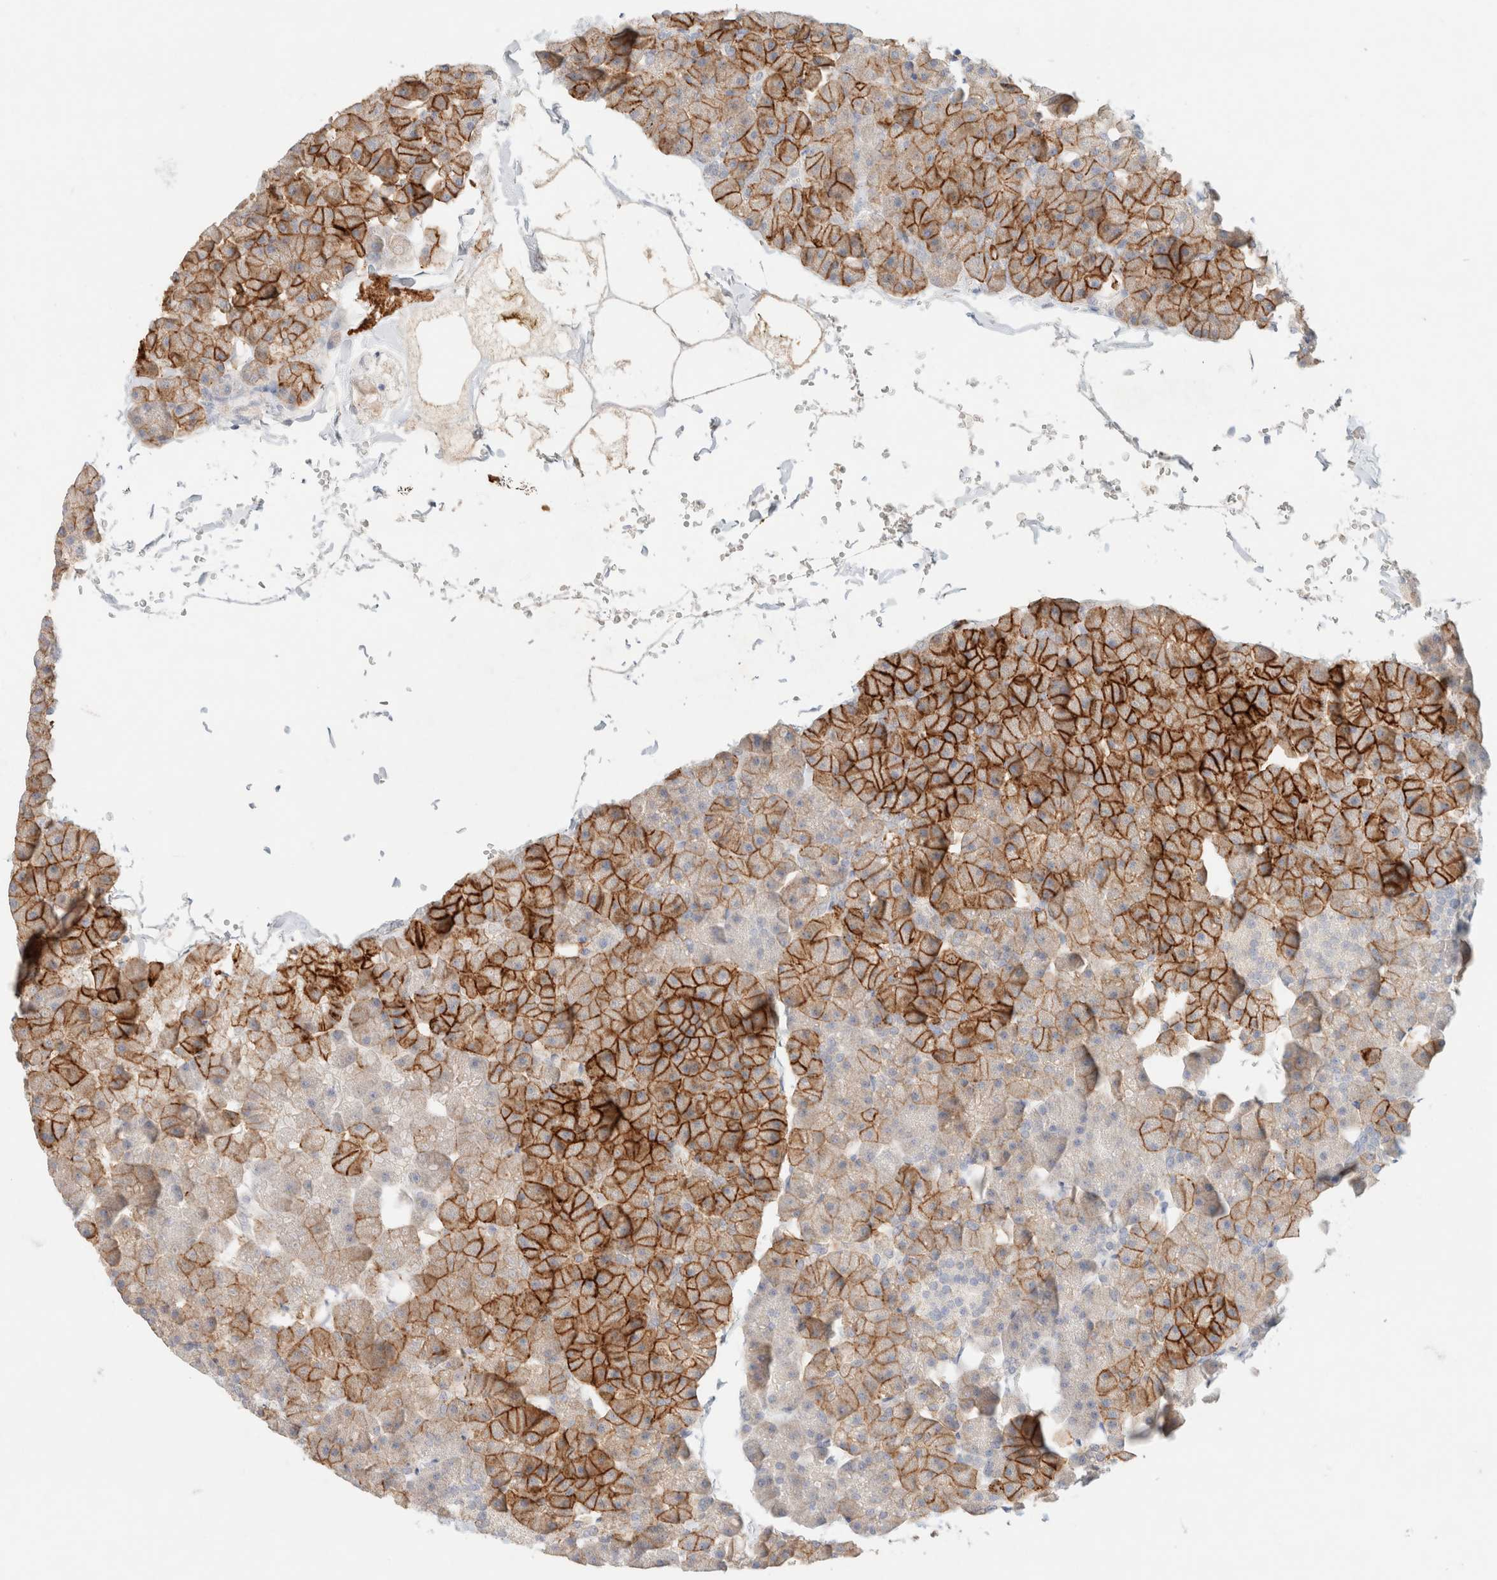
{"staining": {"intensity": "strong", "quantity": "25%-75%", "location": "cytoplasmic/membranous"}, "tissue": "pancreas", "cell_type": "Exocrine glandular cells", "image_type": "normal", "snomed": [{"axis": "morphology", "description": "Normal tissue, NOS"}, {"axis": "topography", "description": "Pancreas"}], "caption": "An IHC micrograph of benign tissue is shown. Protein staining in brown highlights strong cytoplasmic/membranous positivity in pancreas within exocrine glandular cells.", "gene": "CA12", "patient": {"sex": "male", "age": 35}}